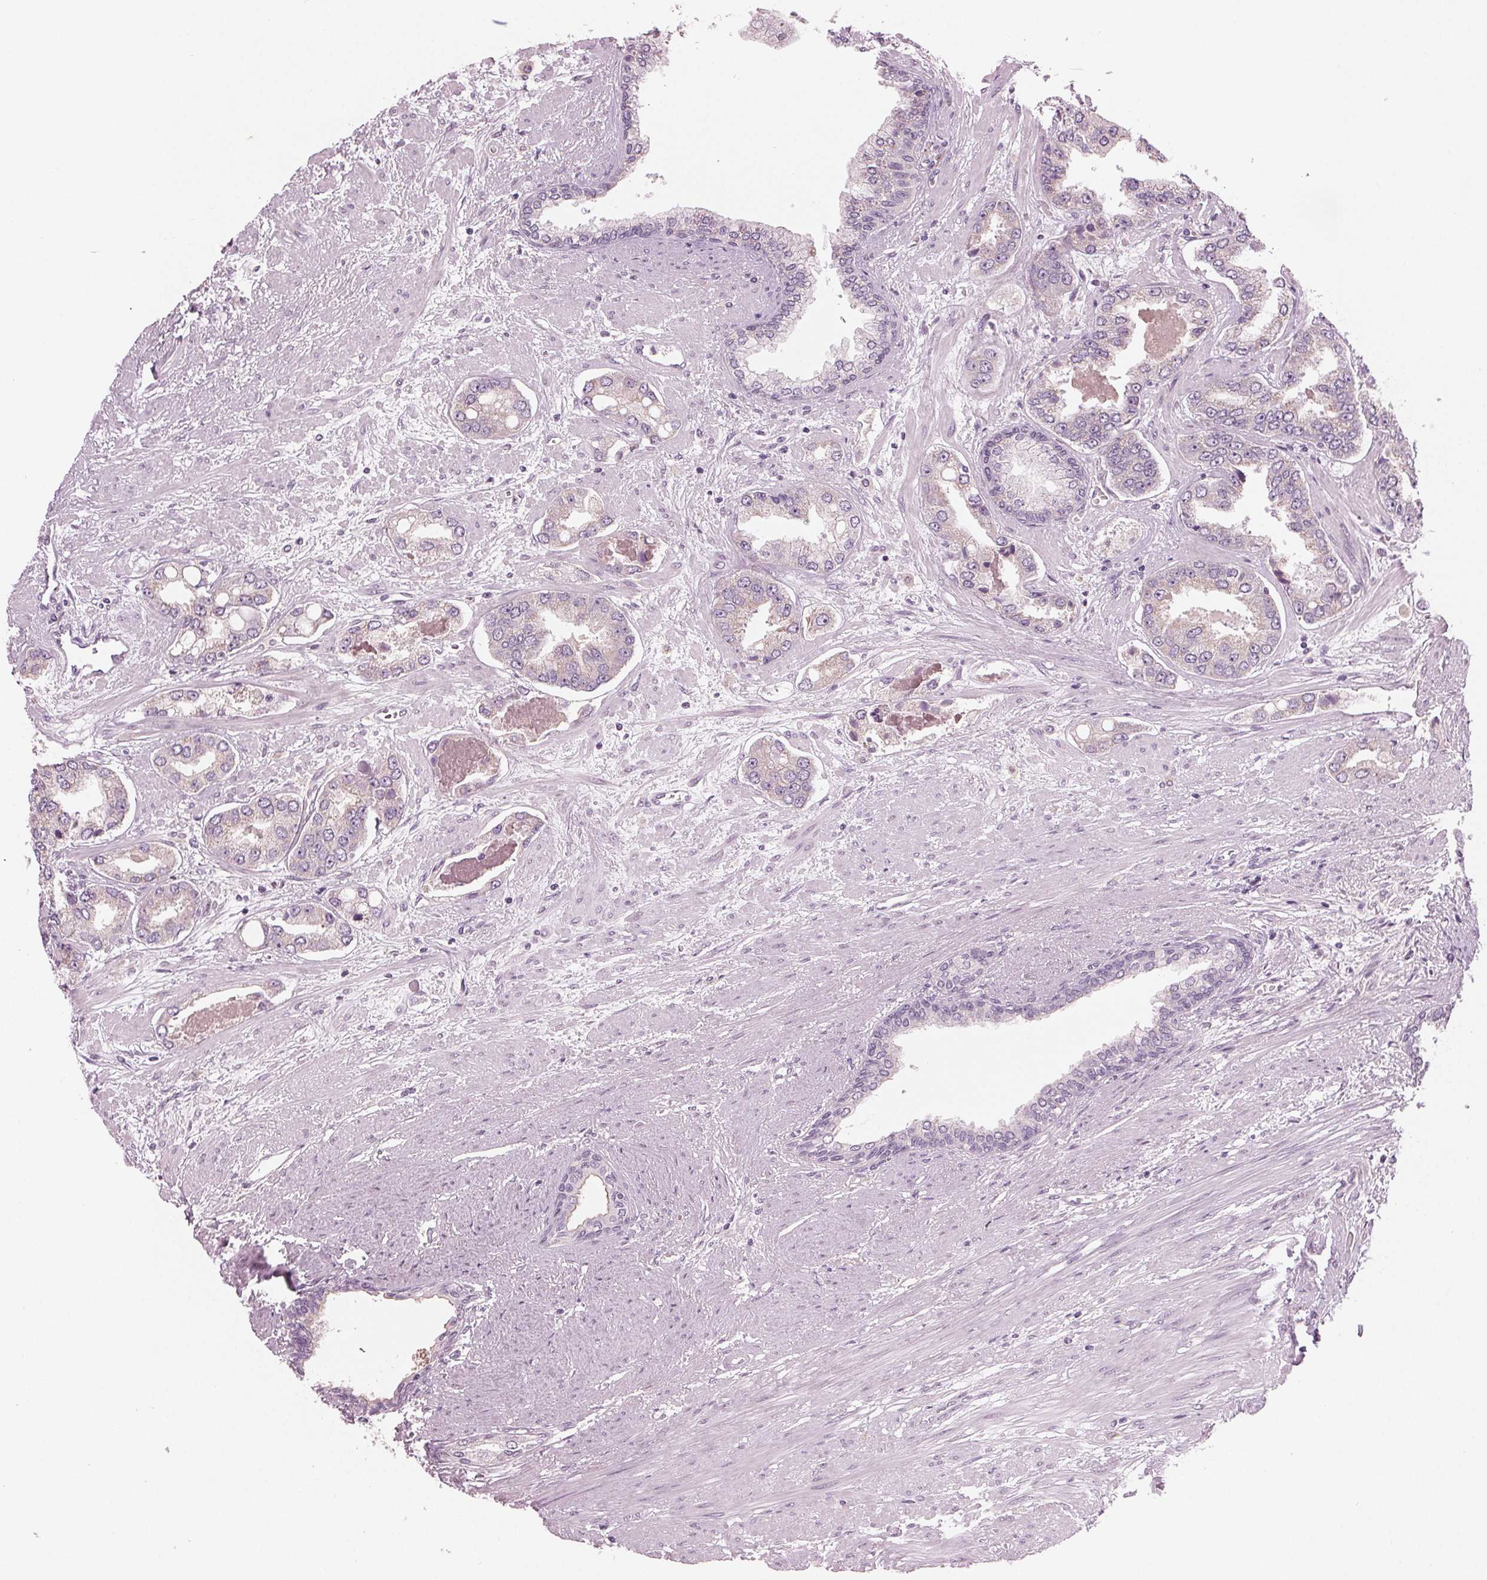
{"staining": {"intensity": "negative", "quantity": "none", "location": "none"}, "tissue": "prostate cancer", "cell_type": "Tumor cells", "image_type": "cancer", "snomed": [{"axis": "morphology", "description": "Adenocarcinoma, Low grade"}, {"axis": "topography", "description": "Prostate"}], "caption": "A photomicrograph of prostate cancer (low-grade adenocarcinoma) stained for a protein shows no brown staining in tumor cells. (DAB immunohistochemistry, high magnification).", "gene": "PRAP1", "patient": {"sex": "male", "age": 60}}